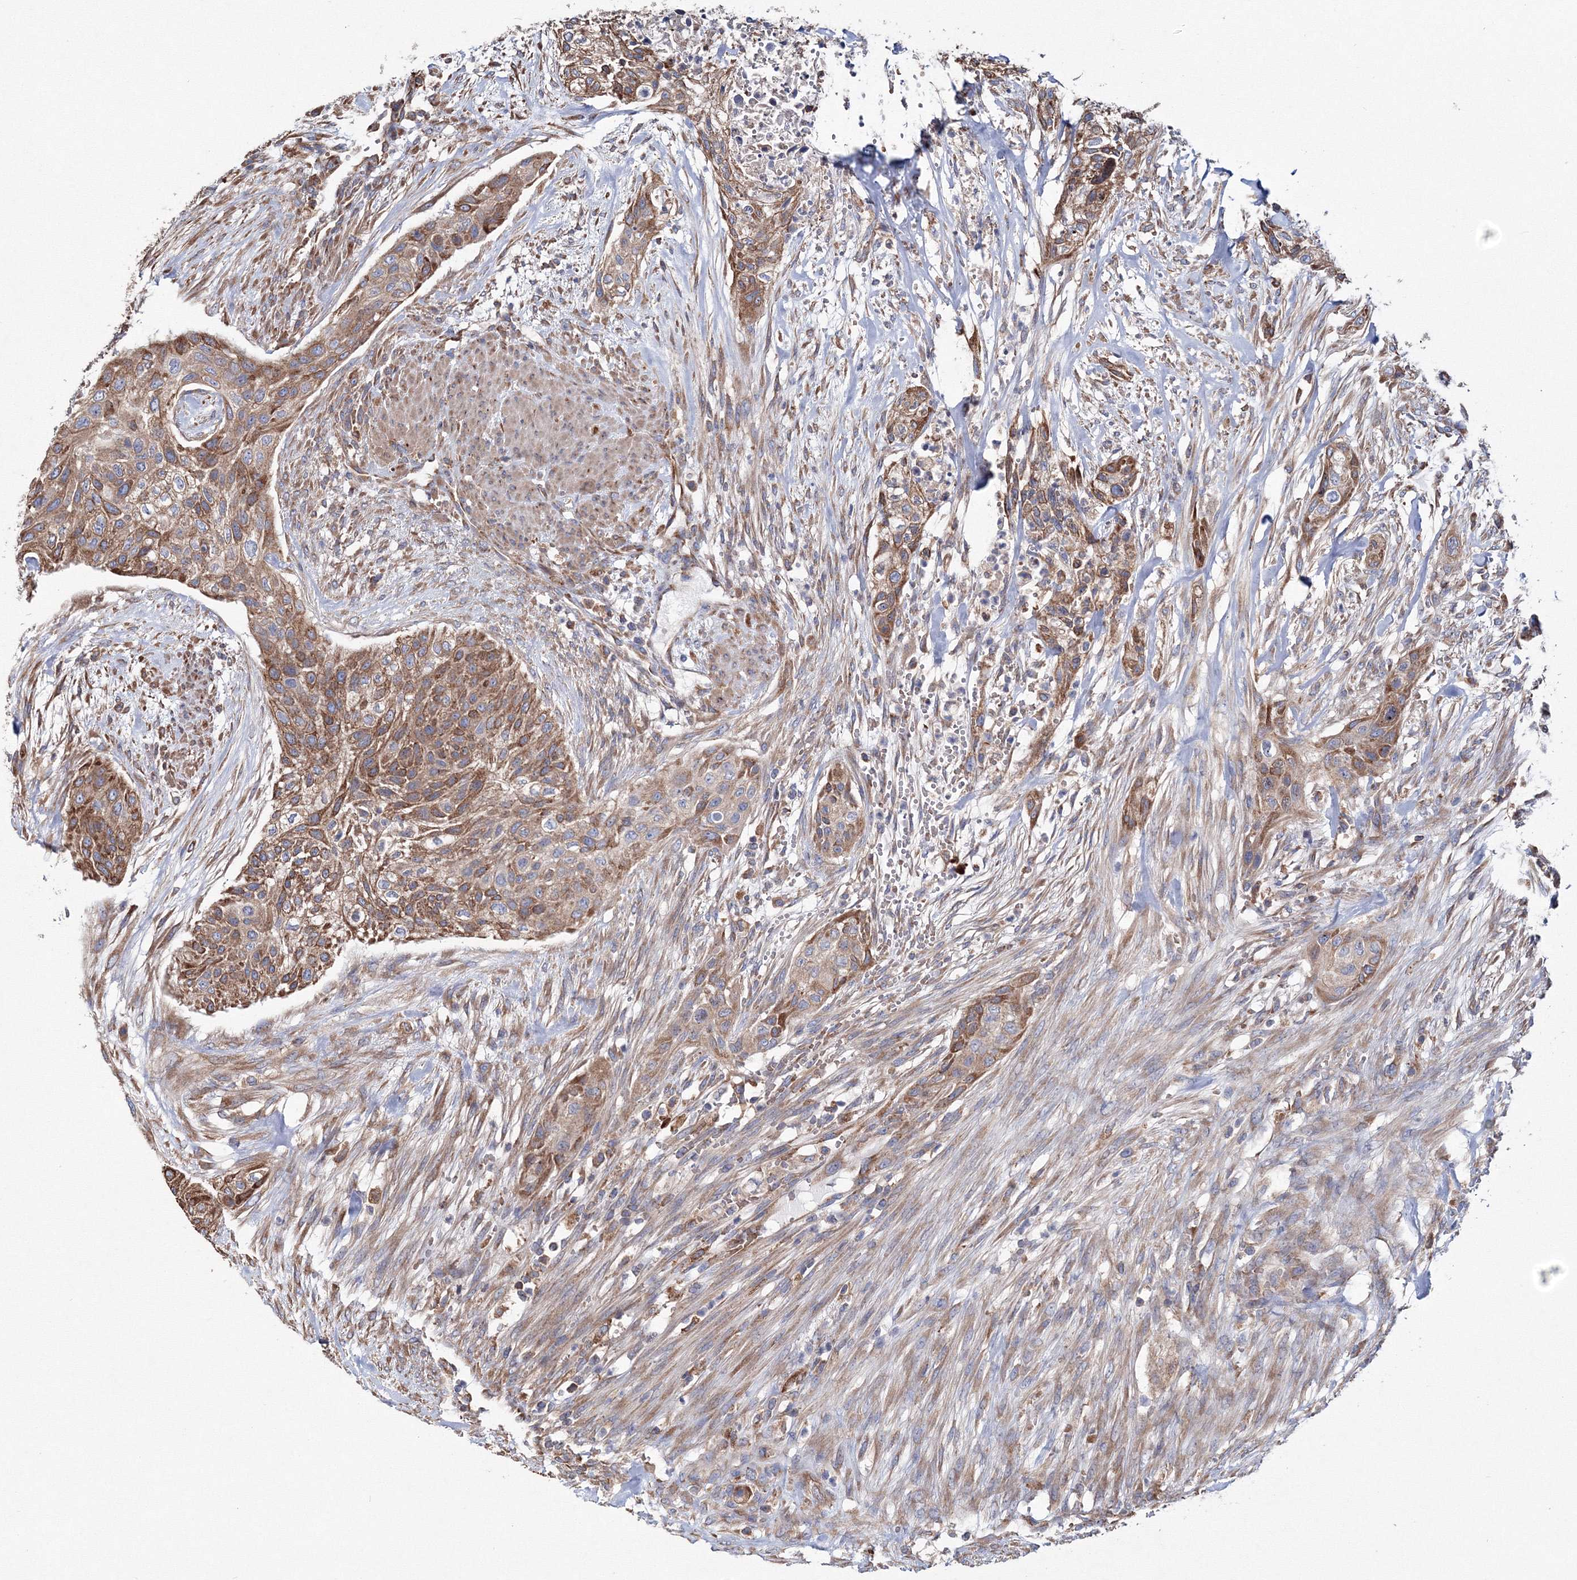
{"staining": {"intensity": "moderate", "quantity": ">75%", "location": "cytoplasmic/membranous"}, "tissue": "urothelial cancer", "cell_type": "Tumor cells", "image_type": "cancer", "snomed": [{"axis": "morphology", "description": "Urothelial carcinoma, High grade"}, {"axis": "topography", "description": "Urinary bladder"}], "caption": "IHC micrograph of neoplastic tissue: human urothelial cancer stained using immunohistochemistry exhibits medium levels of moderate protein expression localized specifically in the cytoplasmic/membranous of tumor cells, appearing as a cytoplasmic/membranous brown color.", "gene": "VPS8", "patient": {"sex": "male", "age": 35}}